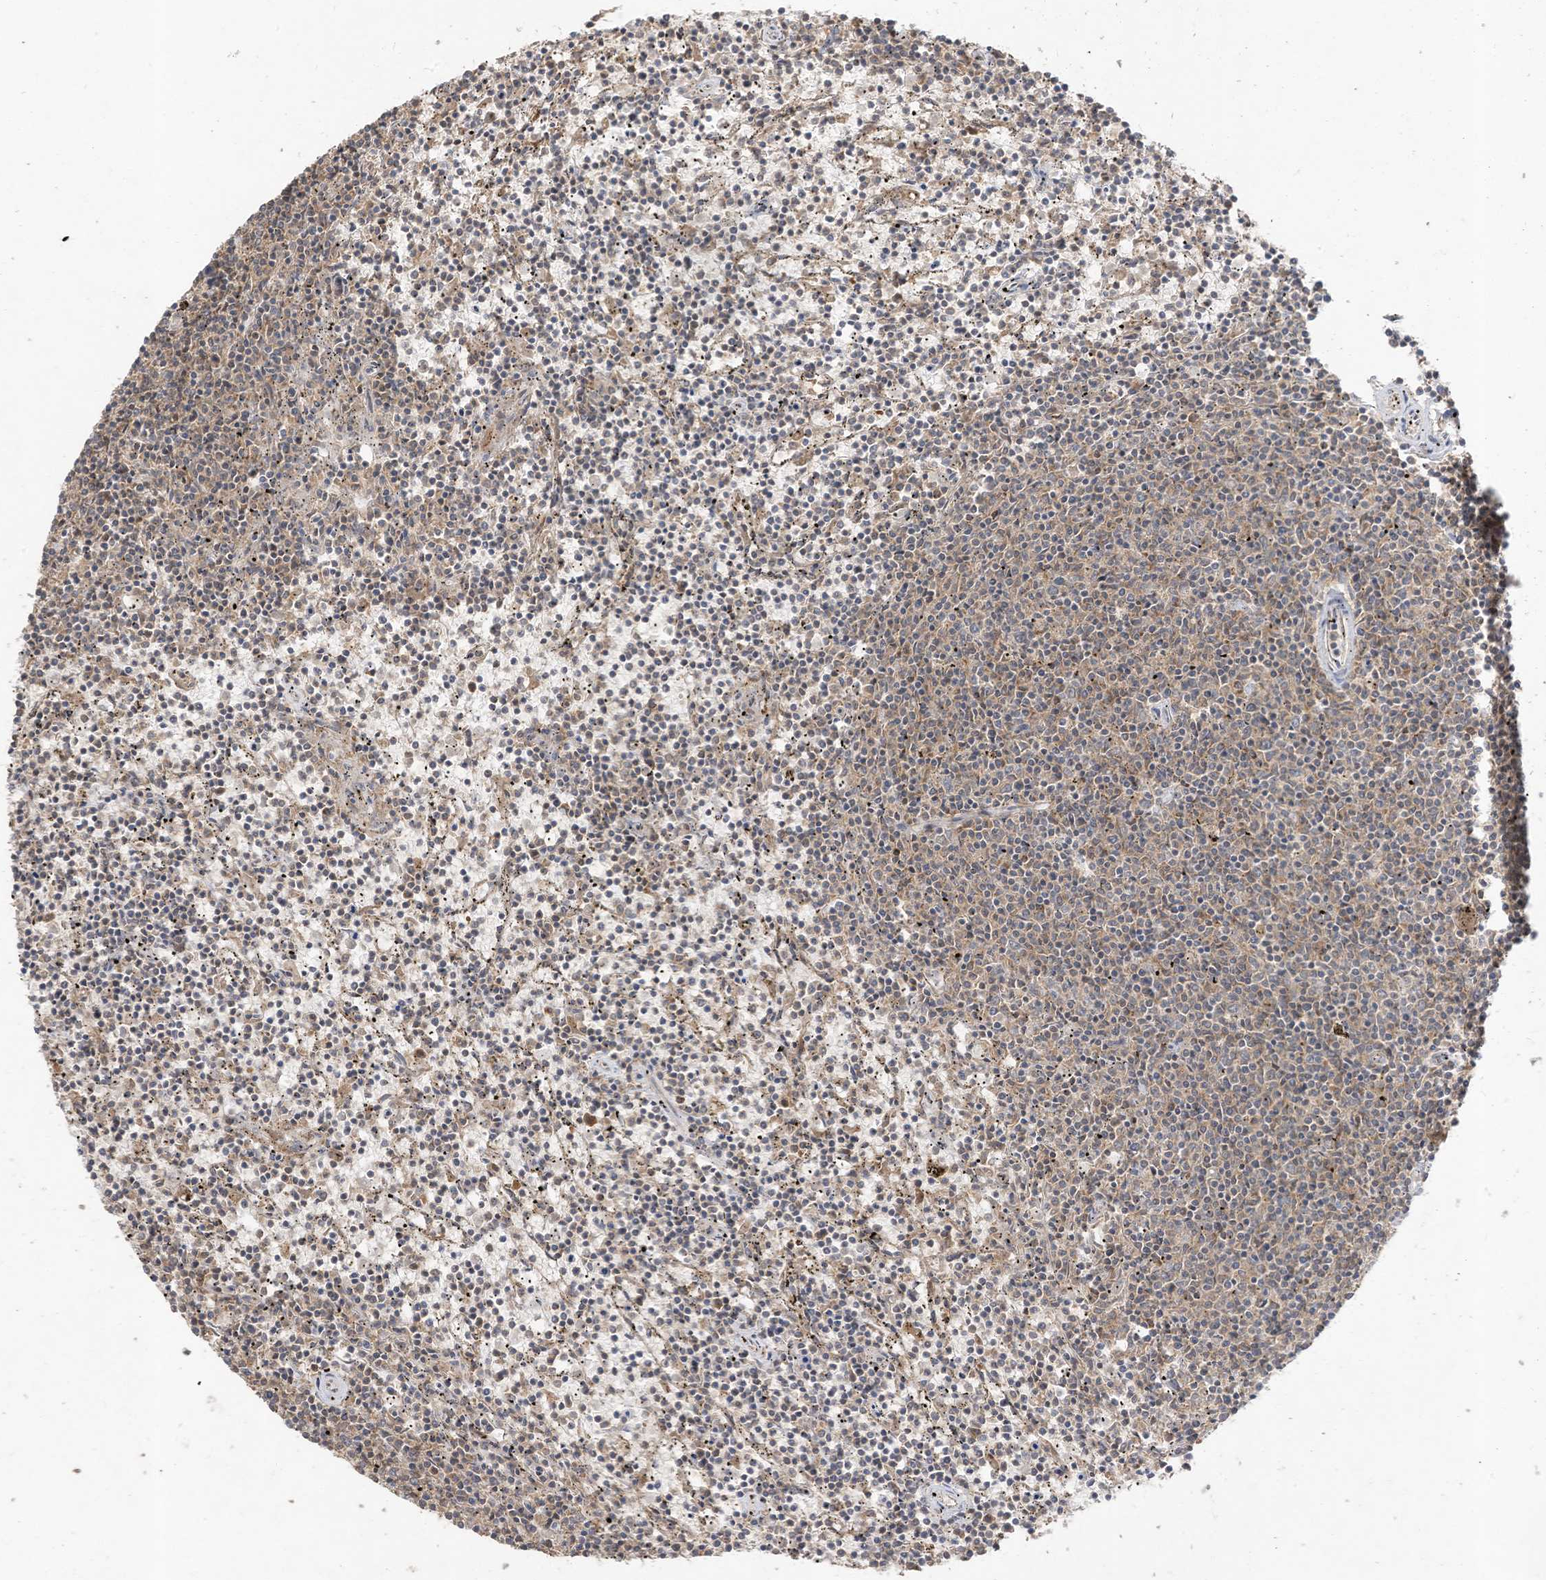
{"staining": {"intensity": "weak", "quantity": "25%-75%", "location": "cytoplasmic/membranous"}, "tissue": "lymphoma", "cell_type": "Tumor cells", "image_type": "cancer", "snomed": [{"axis": "morphology", "description": "Malignant lymphoma, non-Hodgkin's type, Low grade"}, {"axis": "topography", "description": "Spleen"}], "caption": "Low-grade malignant lymphoma, non-Hodgkin's type stained with a brown dye displays weak cytoplasmic/membranous positive staining in approximately 25%-75% of tumor cells.", "gene": "LDAH", "patient": {"sex": "female", "age": 50}}